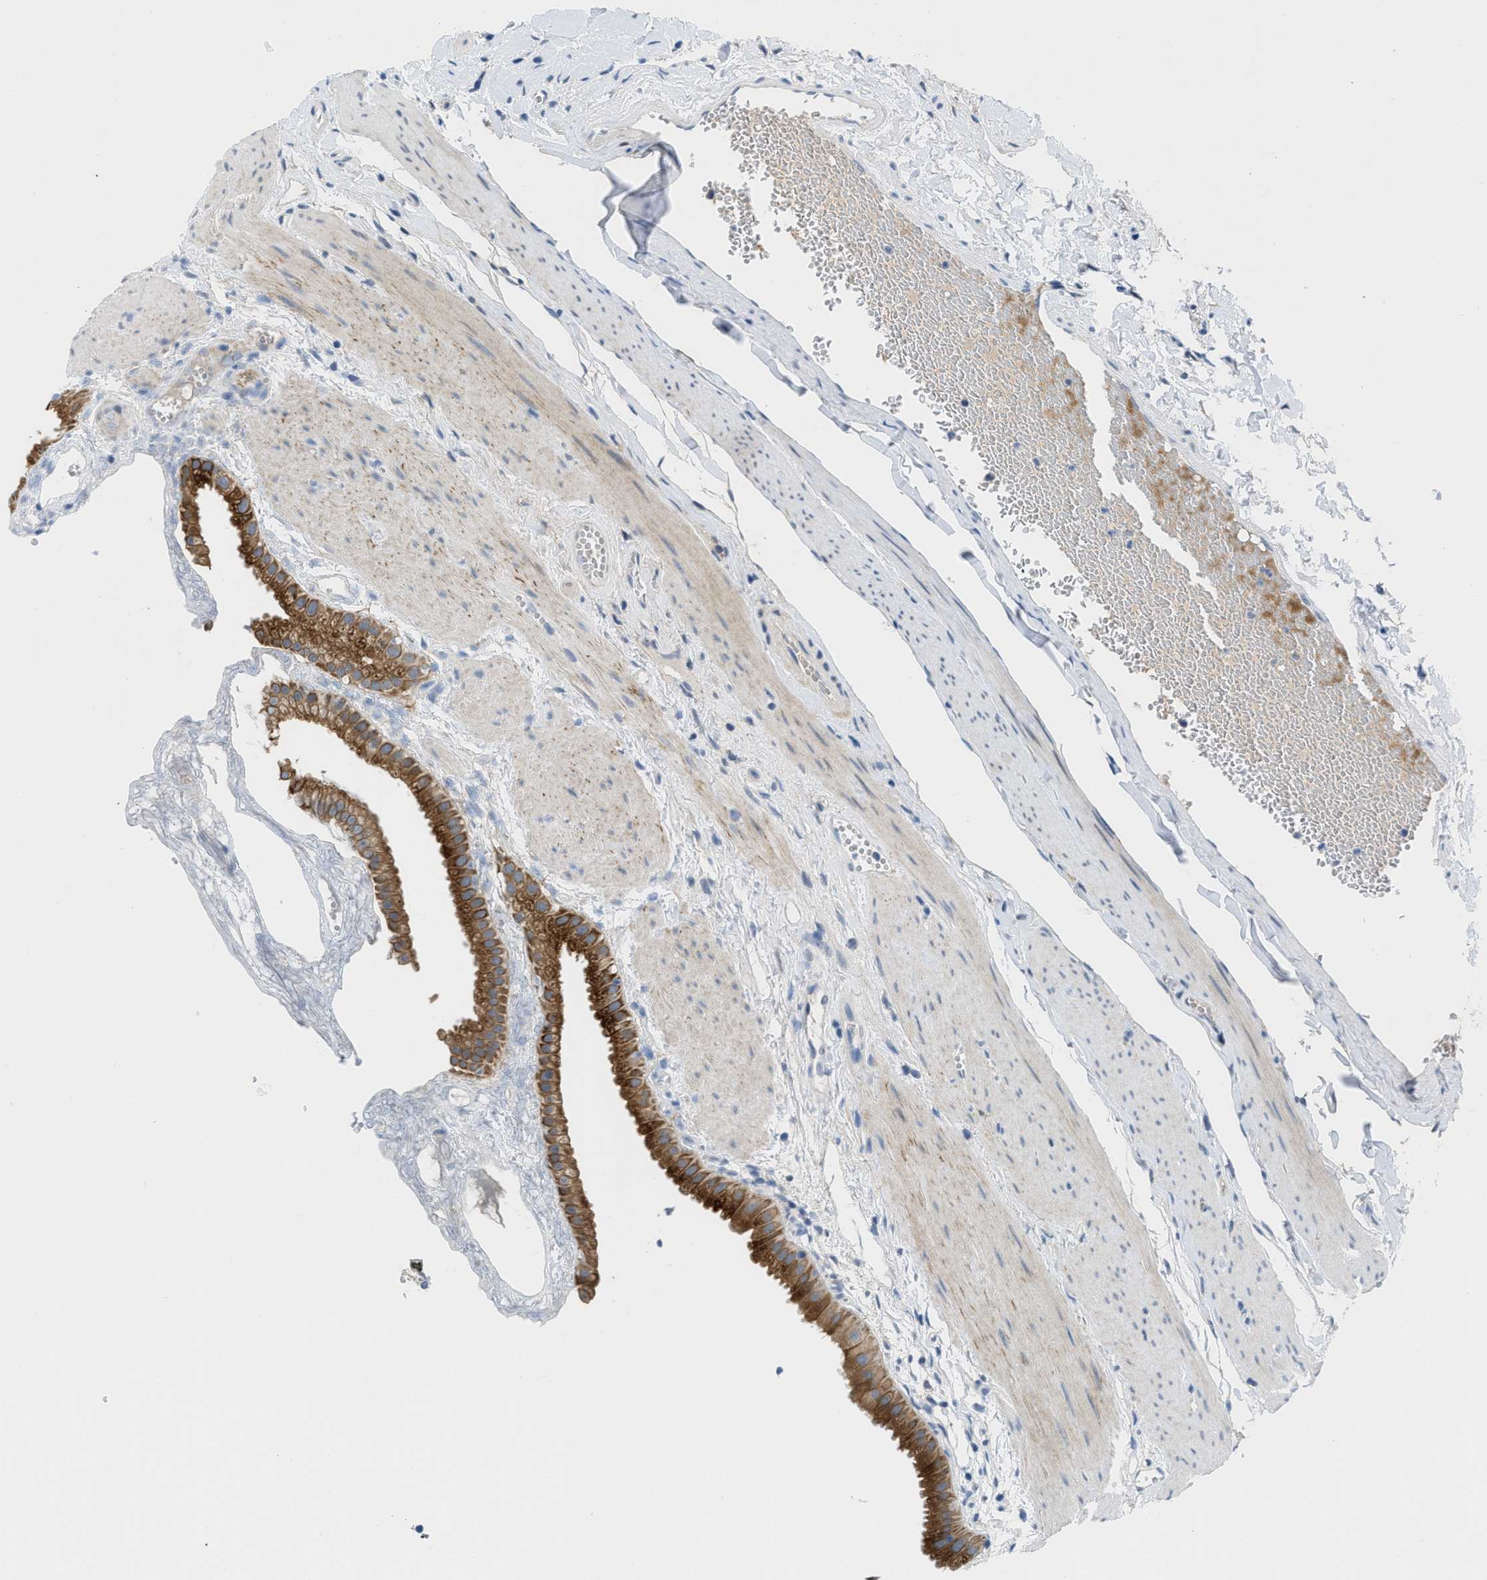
{"staining": {"intensity": "strong", "quantity": "25%-75%", "location": "cytoplasmic/membranous"}, "tissue": "gallbladder", "cell_type": "Glandular cells", "image_type": "normal", "snomed": [{"axis": "morphology", "description": "Normal tissue, NOS"}, {"axis": "topography", "description": "Gallbladder"}], "caption": "Gallbladder stained with DAB (3,3'-diaminobenzidine) IHC exhibits high levels of strong cytoplasmic/membranous positivity in approximately 25%-75% of glandular cells. The protein of interest is stained brown, and the nuclei are stained in blue (DAB (3,3'-diaminobenzidine) IHC with brightfield microscopy, high magnification).", "gene": "OR9K2", "patient": {"sex": "female", "age": 64}}